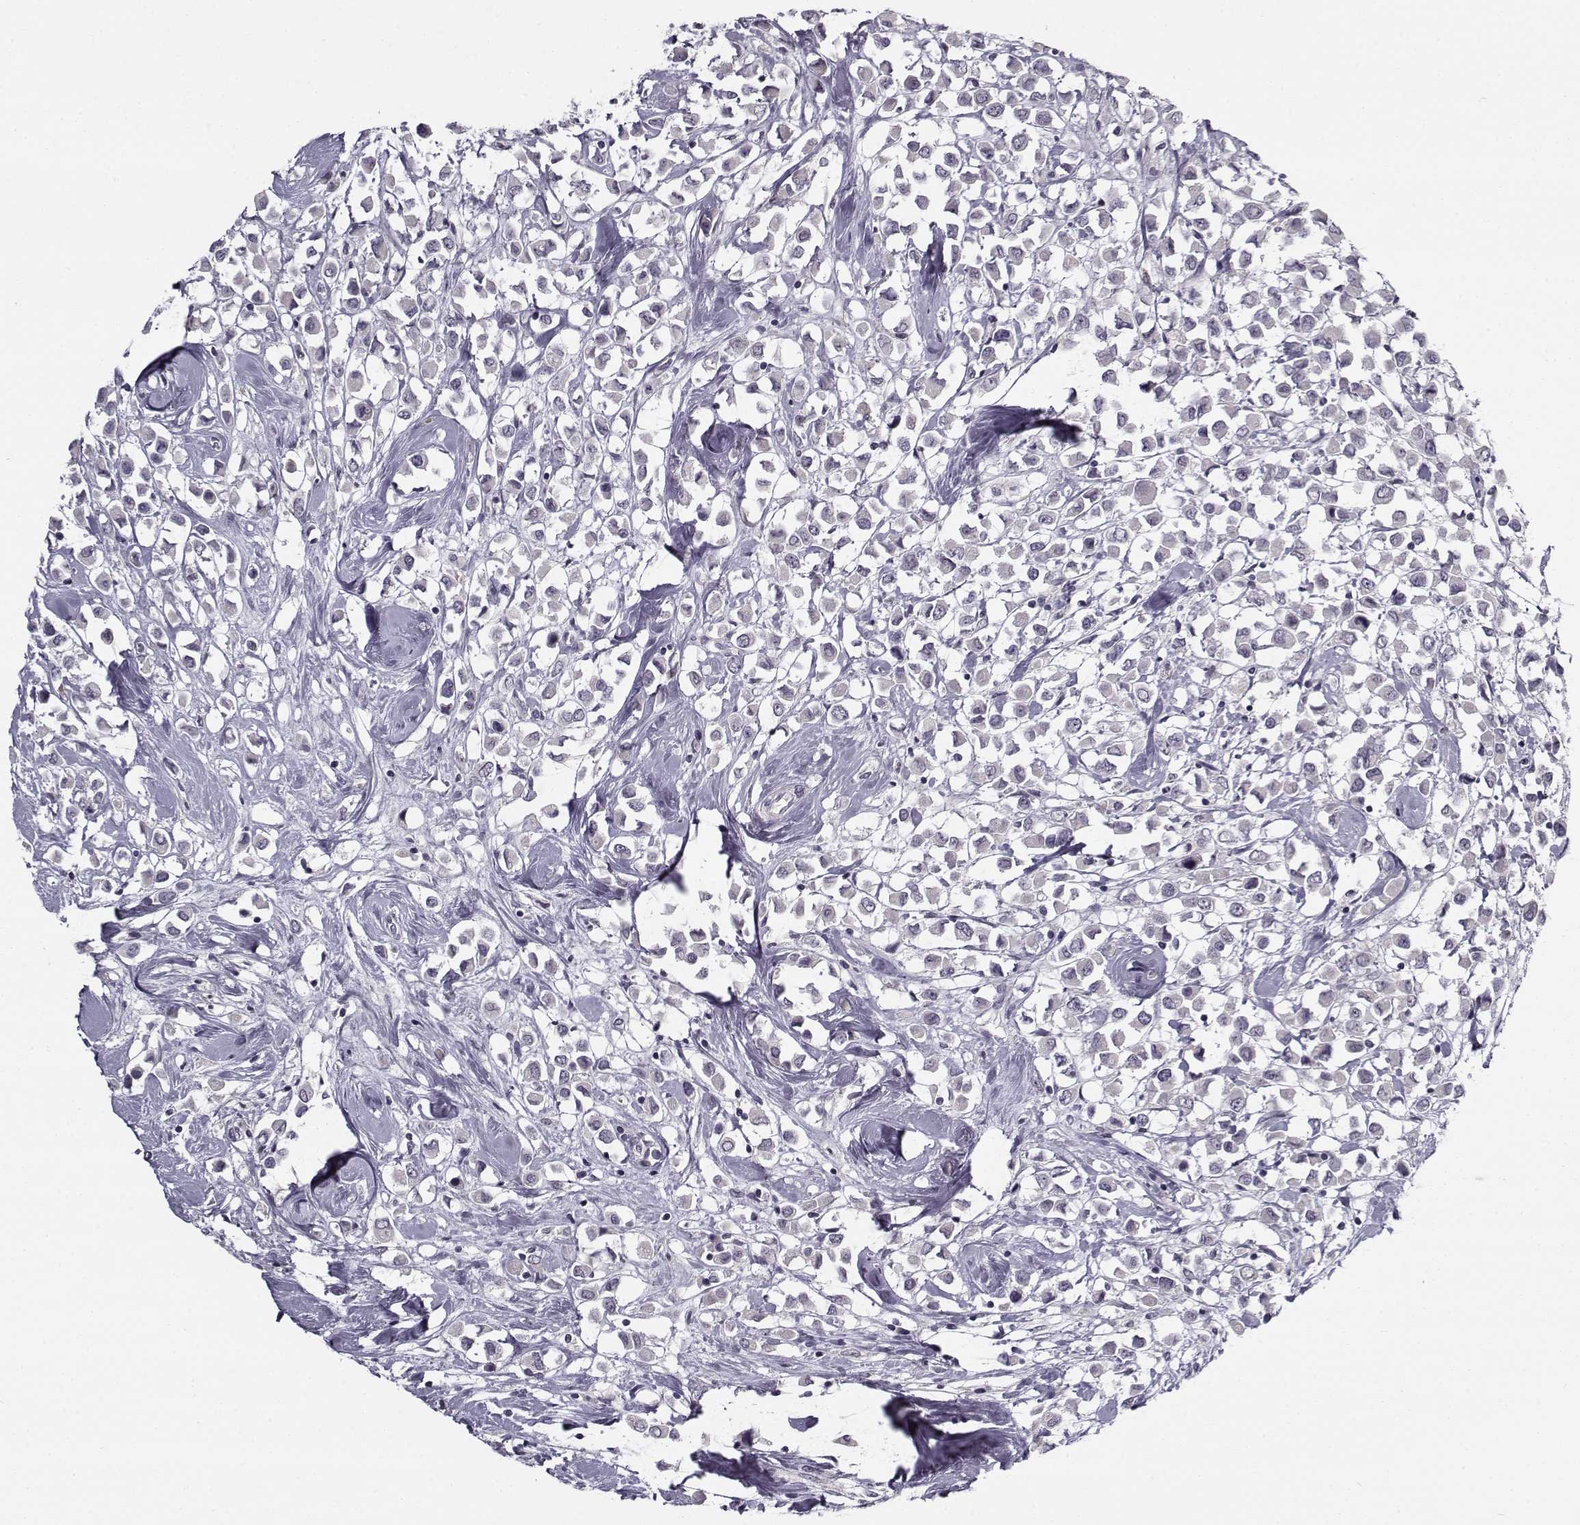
{"staining": {"intensity": "negative", "quantity": "none", "location": "none"}, "tissue": "breast cancer", "cell_type": "Tumor cells", "image_type": "cancer", "snomed": [{"axis": "morphology", "description": "Duct carcinoma"}, {"axis": "topography", "description": "Breast"}], "caption": "Immunohistochemical staining of human breast cancer (intraductal carcinoma) reveals no significant staining in tumor cells.", "gene": "SNCA", "patient": {"sex": "female", "age": 61}}